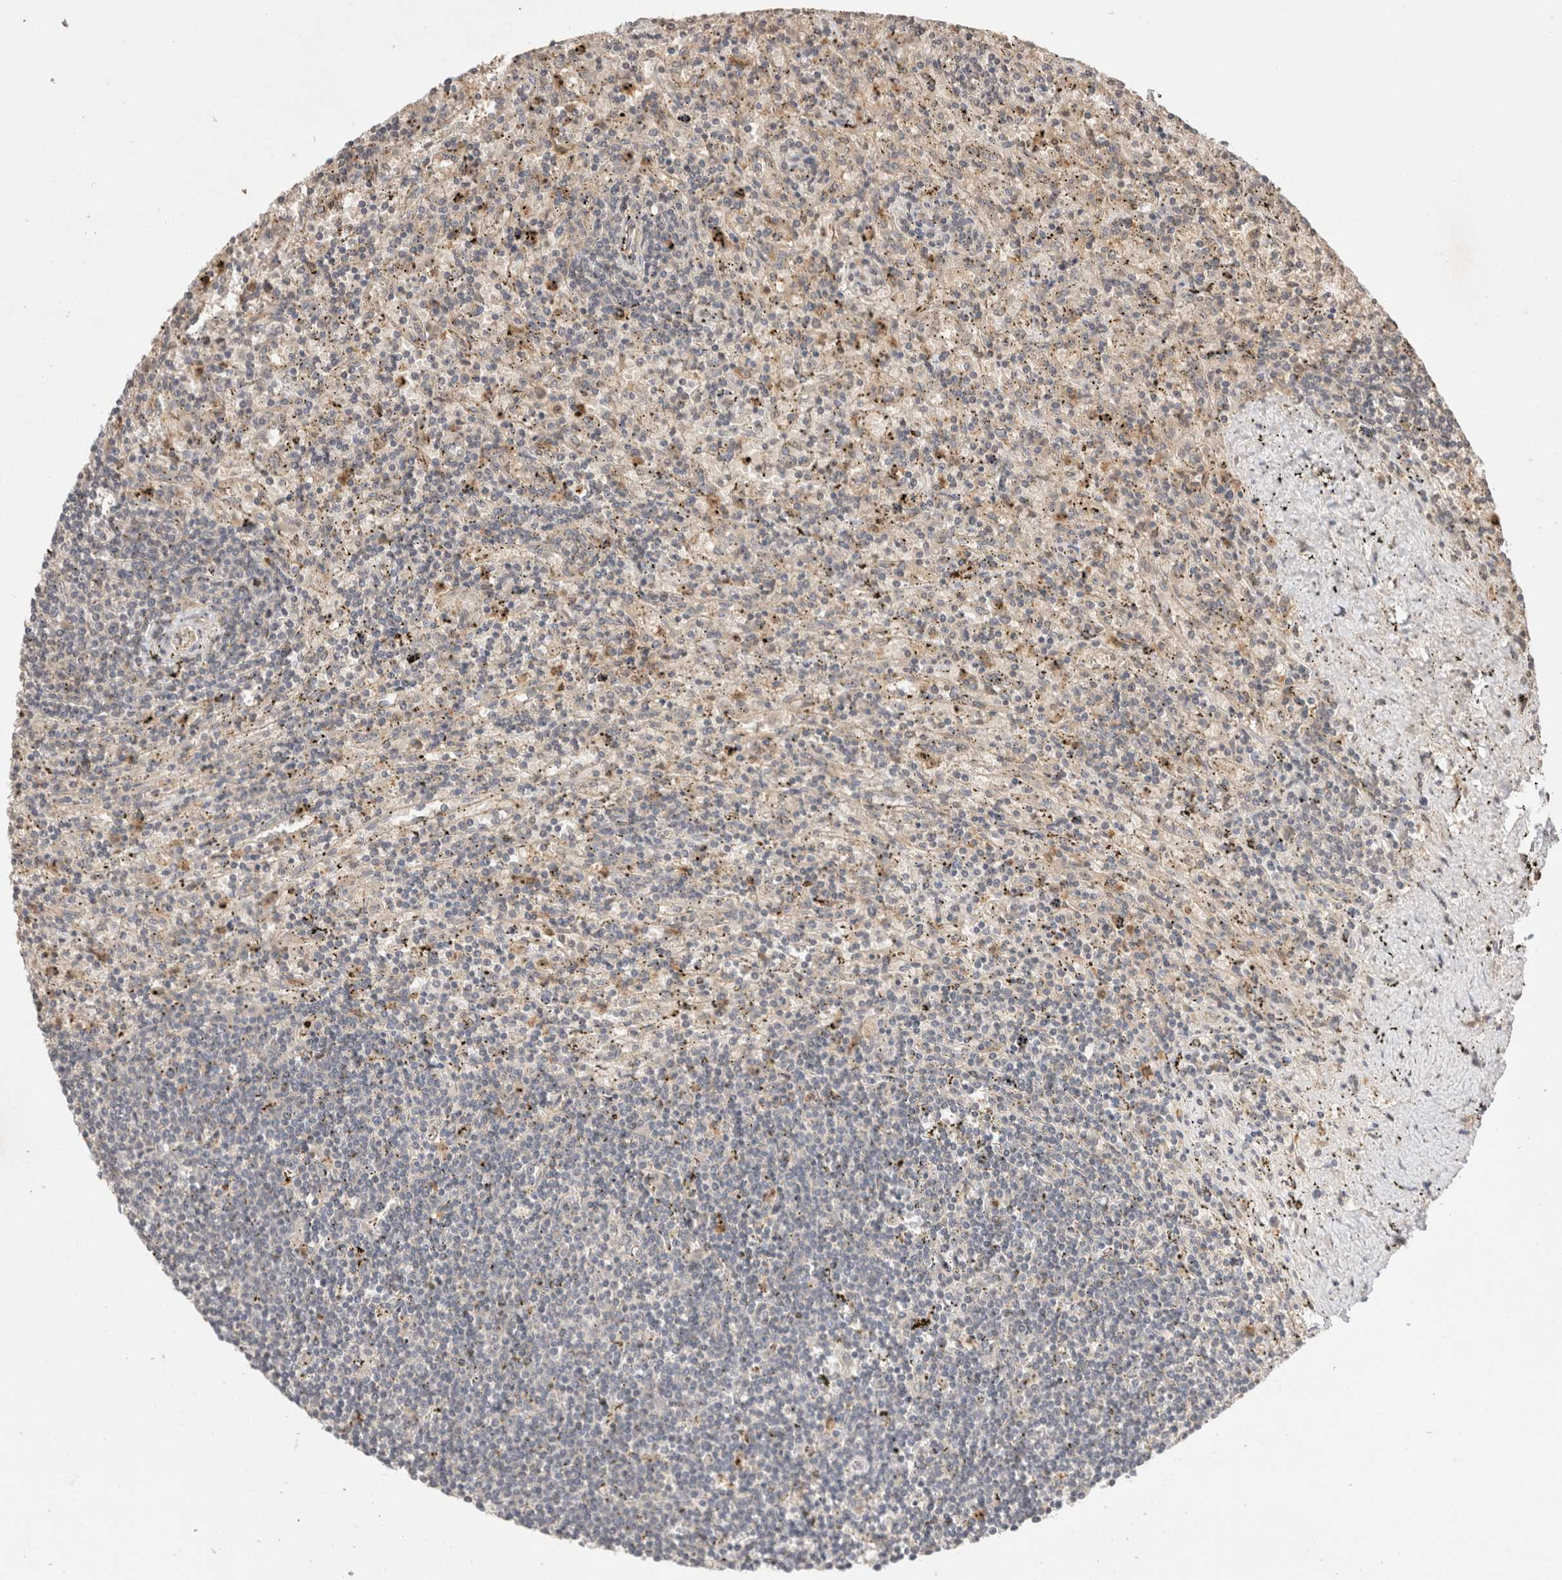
{"staining": {"intensity": "negative", "quantity": "none", "location": "none"}, "tissue": "lymphoma", "cell_type": "Tumor cells", "image_type": "cancer", "snomed": [{"axis": "morphology", "description": "Malignant lymphoma, non-Hodgkin's type, Low grade"}, {"axis": "topography", "description": "Spleen"}], "caption": "The photomicrograph exhibits no staining of tumor cells in low-grade malignant lymphoma, non-Hodgkin's type. Nuclei are stained in blue.", "gene": "PRMT3", "patient": {"sex": "male", "age": 76}}